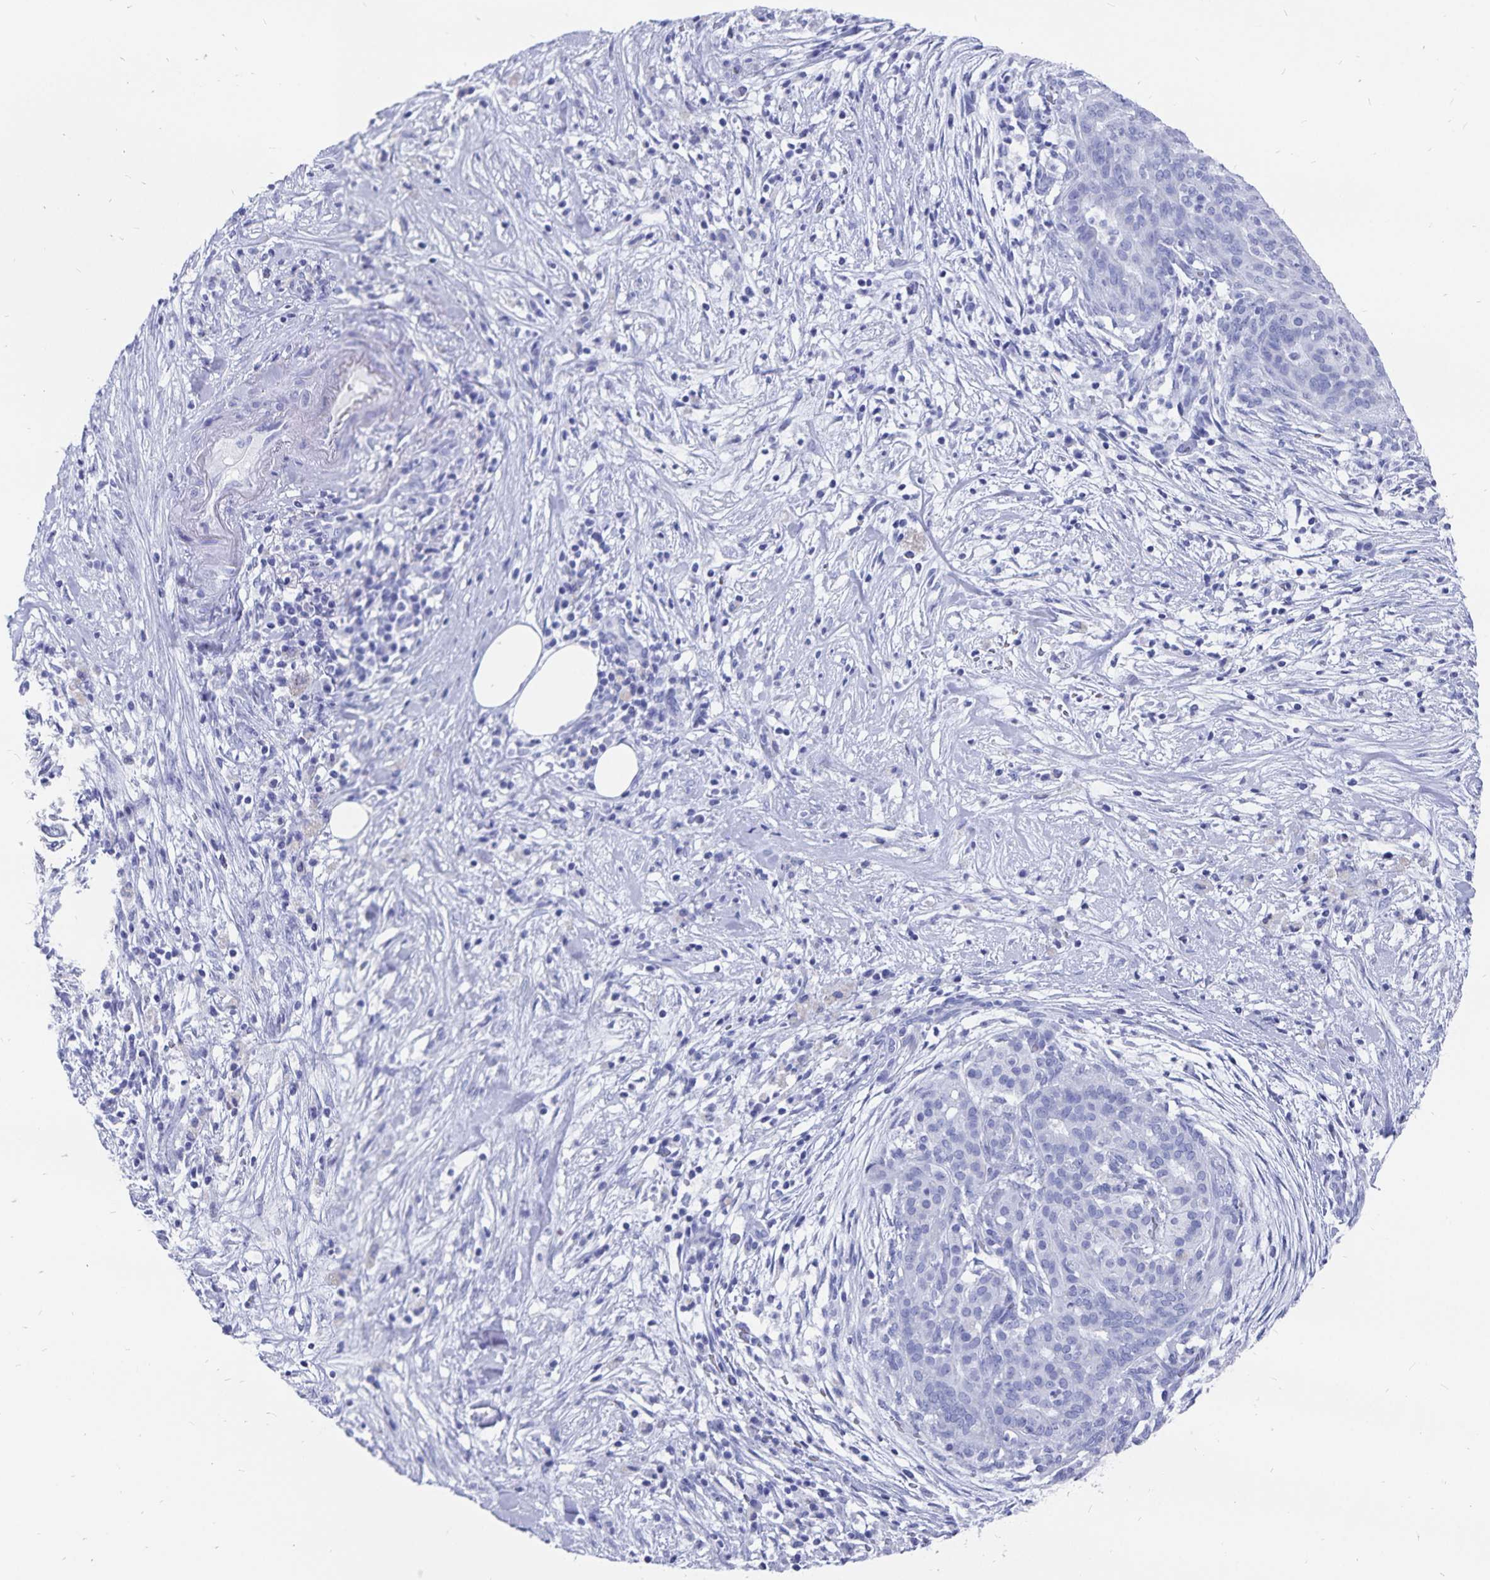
{"staining": {"intensity": "negative", "quantity": "none", "location": "none"}, "tissue": "pancreatic cancer", "cell_type": "Tumor cells", "image_type": "cancer", "snomed": [{"axis": "morphology", "description": "Adenocarcinoma, NOS"}, {"axis": "topography", "description": "Pancreas"}], "caption": "Human pancreatic adenocarcinoma stained for a protein using immunohistochemistry (IHC) demonstrates no staining in tumor cells.", "gene": "ADH1A", "patient": {"sex": "male", "age": 44}}